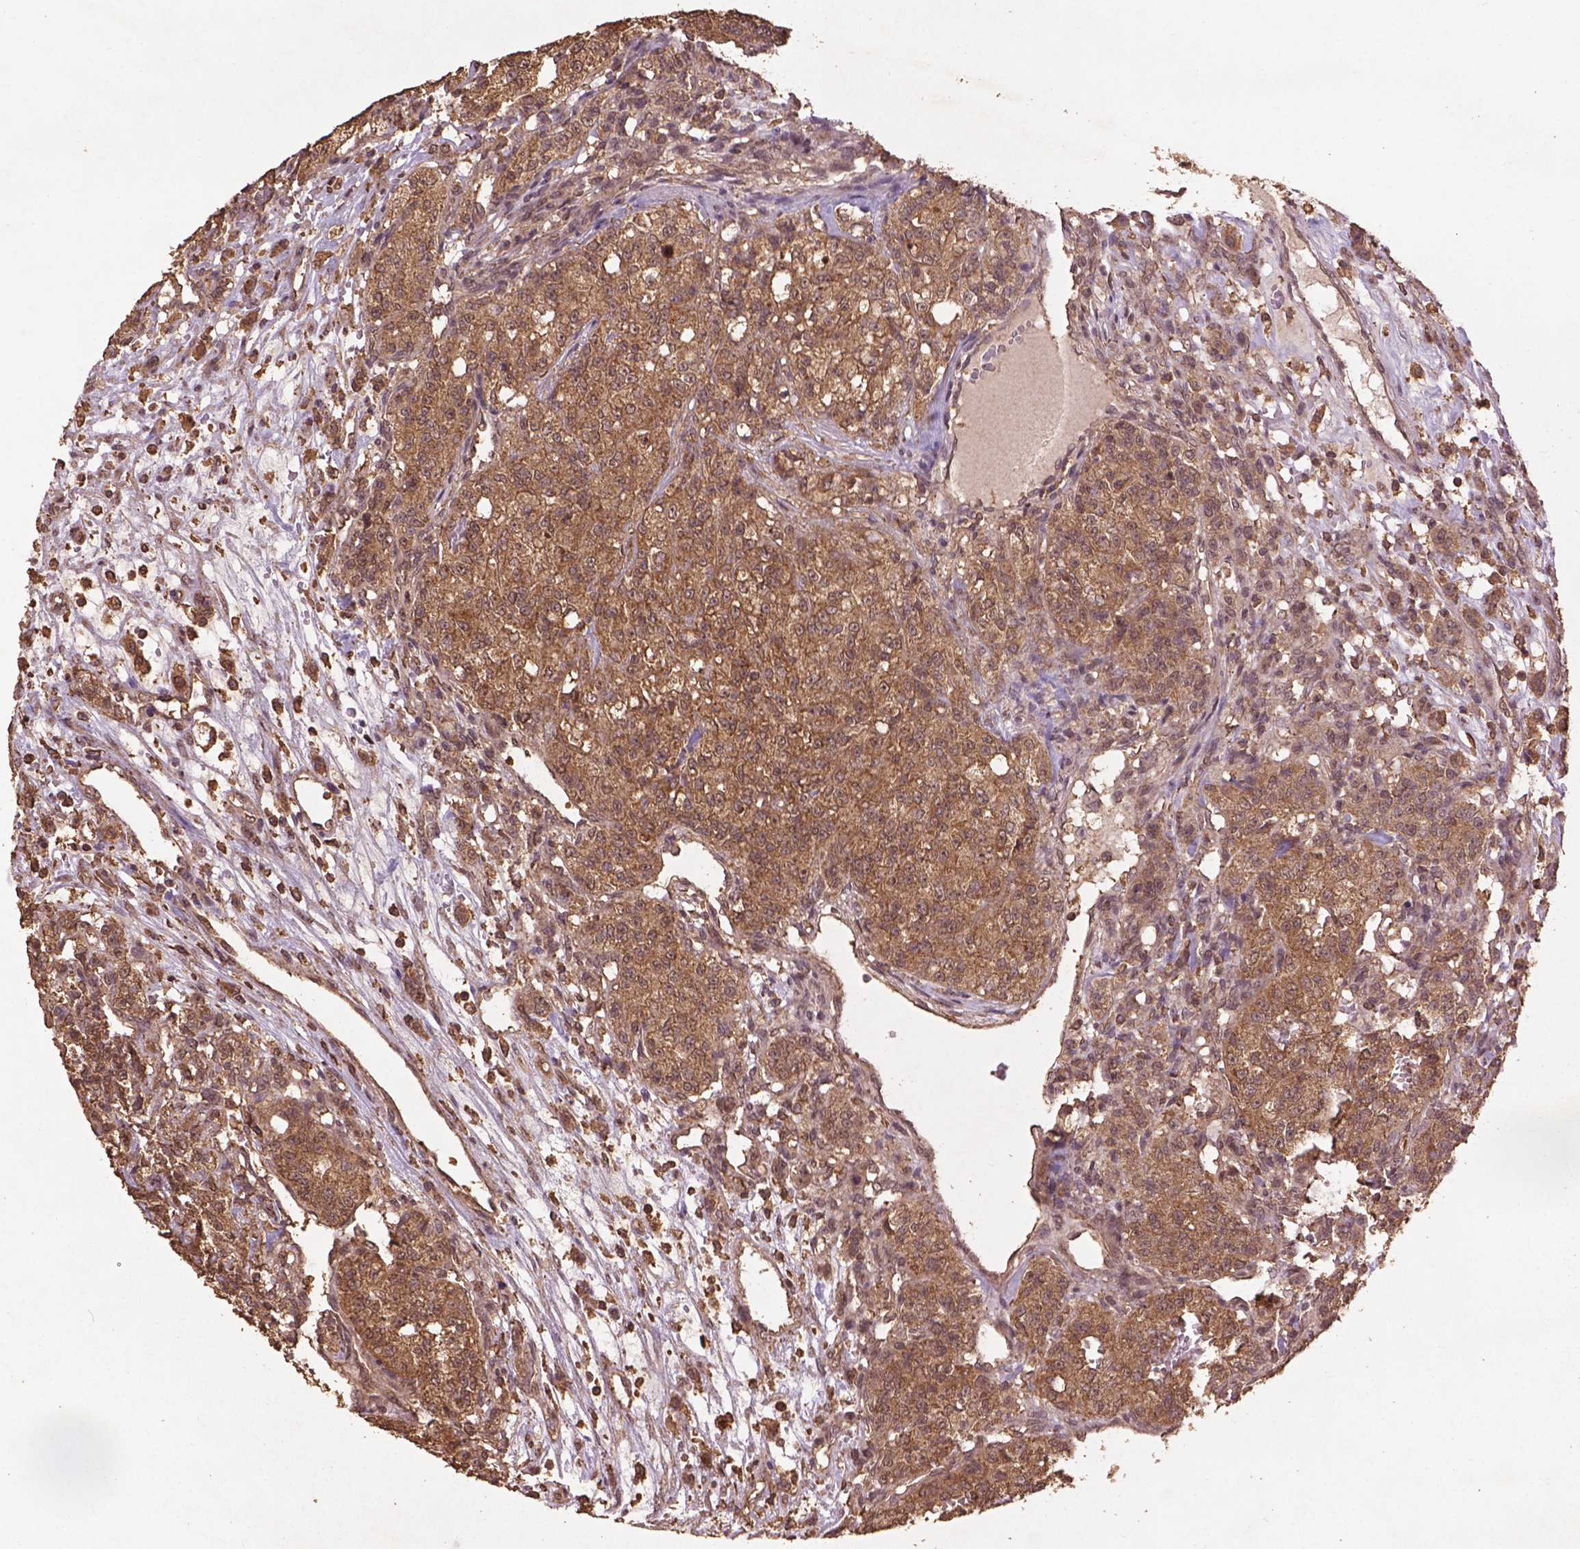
{"staining": {"intensity": "moderate", "quantity": ">75%", "location": "cytoplasmic/membranous"}, "tissue": "renal cancer", "cell_type": "Tumor cells", "image_type": "cancer", "snomed": [{"axis": "morphology", "description": "Adenocarcinoma, NOS"}, {"axis": "topography", "description": "Kidney"}], "caption": "Renal cancer stained with a brown dye displays moderate cytoplasmic/membranous positive staining in about >75% of tumor cells.", "gene": "BABAM1", "patient": {"sex": "female", "age": 63}}